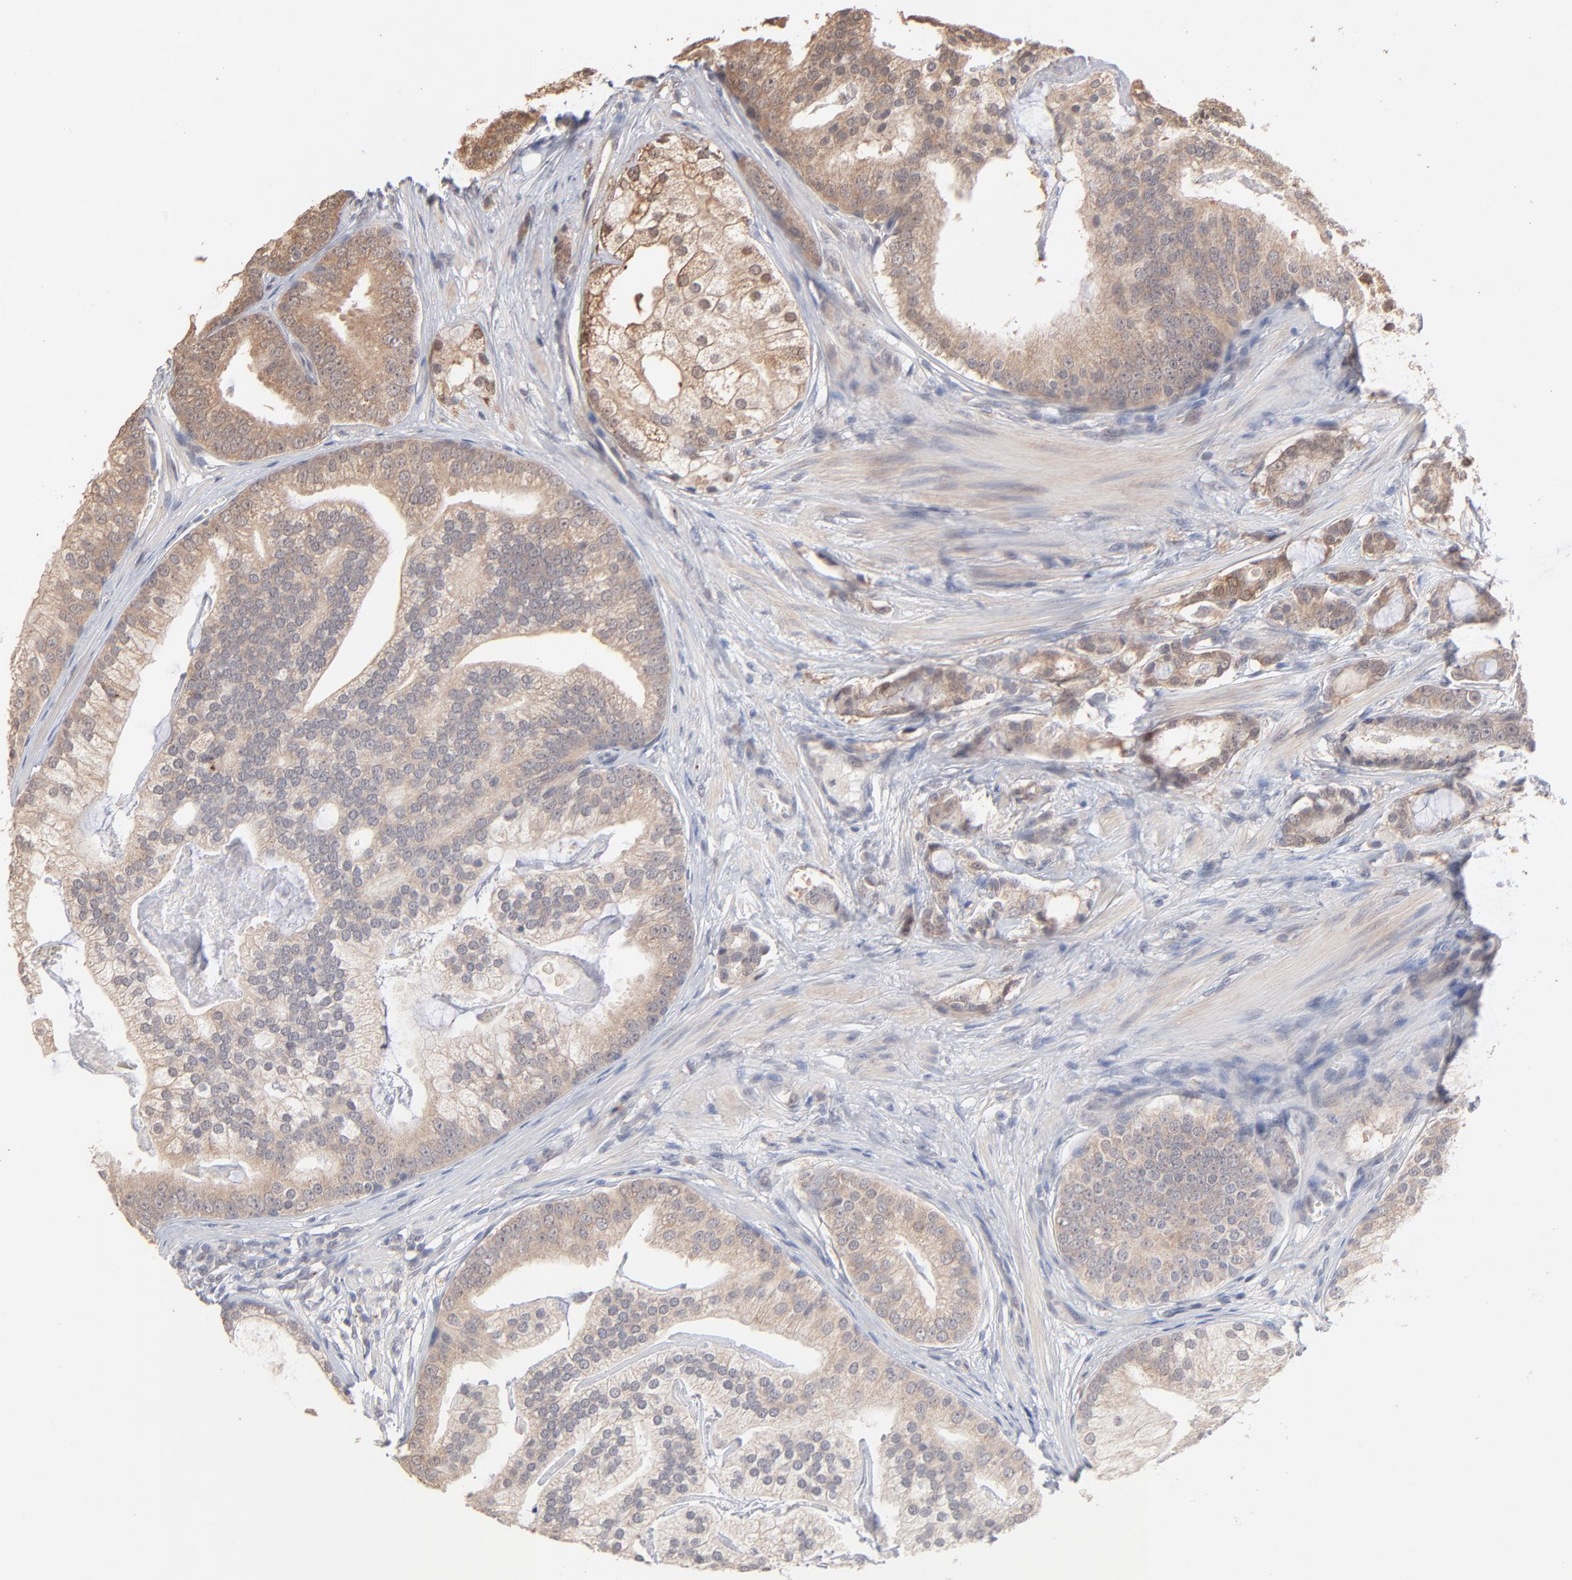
{"staining": {"intensity": "moderate", "quantity": "25%-75%", "location": "cytoplasmic/membranous"}, "tissue": "prostate cancer", "cell_type": "Tumor cells", "image_type": "cancer", "snomed": [{"axis": "morphology", "description": "Adenocarcinoma, Low grade"}, {"axis": "topography", "description": "Prostate"}], "caption": "Immunohistochemistry (IHC) photomicrograph of neoplastic tissue: adenocarcinoma (low-grade) (prostate) stained using immunohistochemistry (IHC) displays medium levels of moderate protein expression localized specifically in the cytoplasmic/membranous of tumor cells, appearing as a cytoplasmic/membranous brown color.", "gene": "MSL2", "patient": {"sex": "male", "age": 58}}